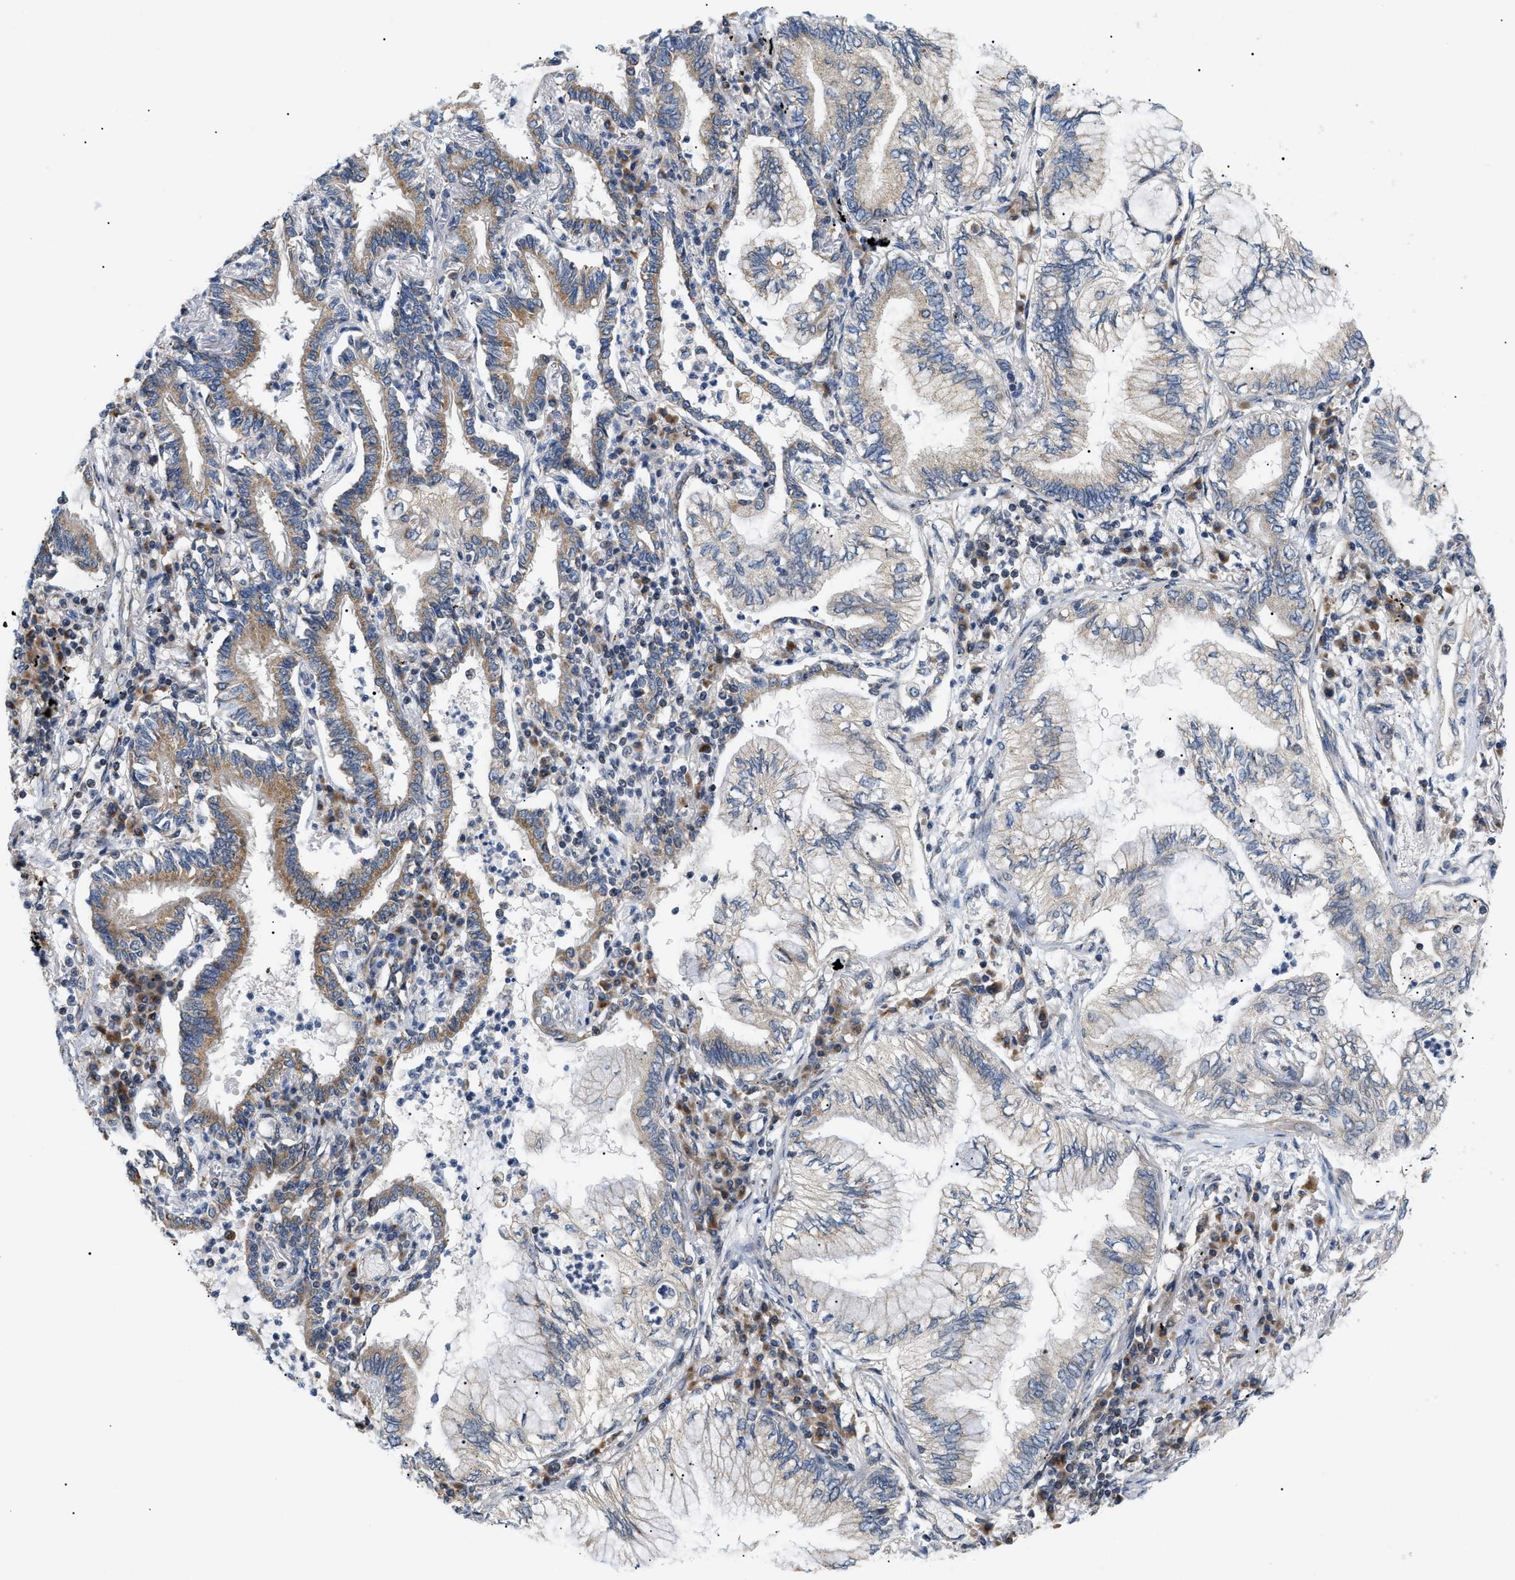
{"staining": {"intensity": "weak", "quantity": "25%-75%", "location": "cytoplasmic/membranous"}, "tissue": "lung cancer", "cell_type": "Tumor cells", "image_type": "cancer", "snomed": [{"axis": "morphology", "description": "Normal tissue, NOS"}, {"axis": "morphology", "description": "Adenocarcinoma, NOS"}, {"axis": "topography", "description": "Bronchus"}, {"axis": "topography", "description": "Lung"}], "caption": "A high-resolution micrograph shows IHC staining of lung adenocarcinoma, which reveals weak cytoplasmic/membranous expression in approximately 25%-75% of tumor cells.", "gene": "ZBTB11", "patient": {"sex": "female", "age": 70}}